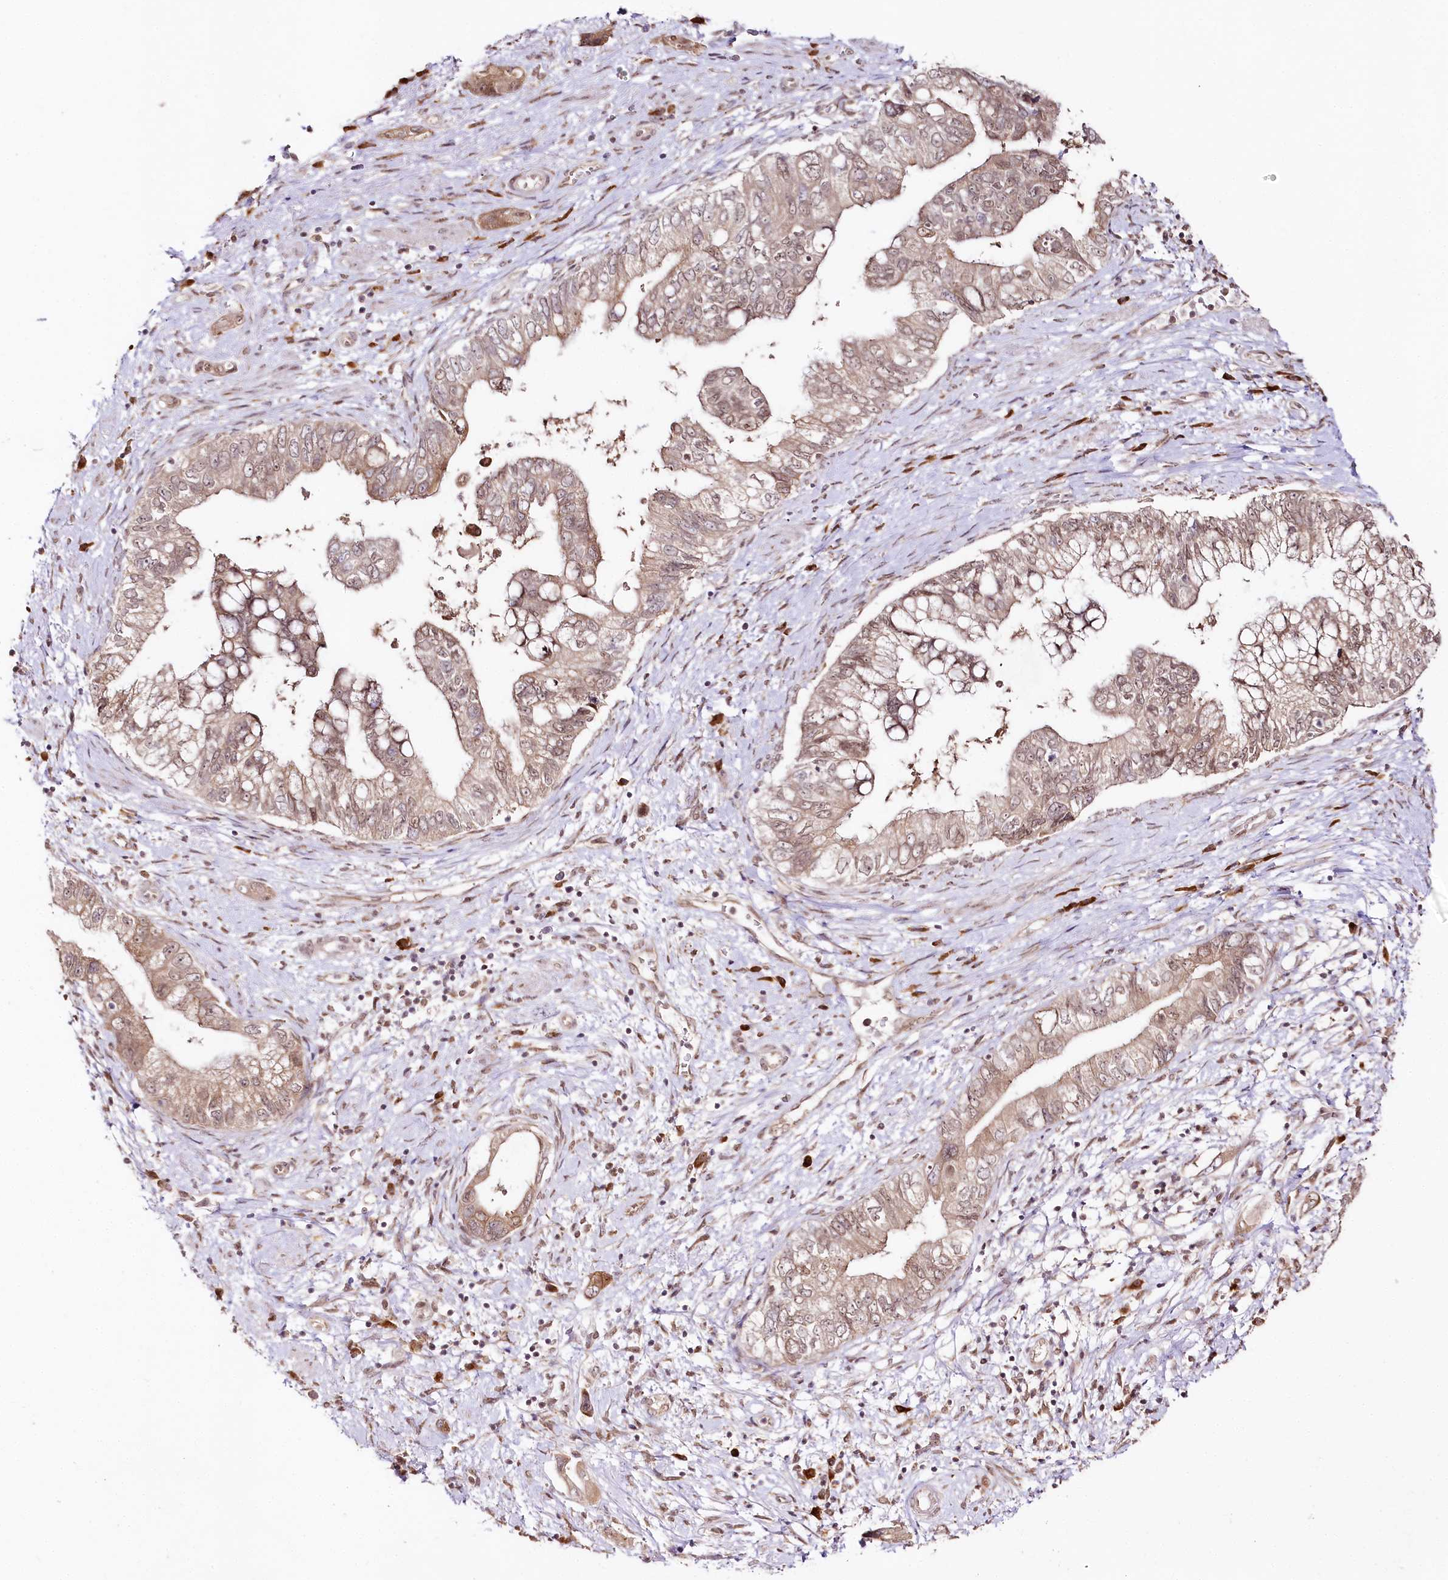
{"staining": {"intensity": "weak", "quantity": ">75%", "location": "cytoplasmic/membranous,nuclear"}, "tissue": "pancreatic cancer", "cell_type": "Tumor cells", "image_type": "cancer", "snomed": [{"axis": "morphology", "description": "Adenocarcinoma, NOS"}, {"axis": "topography", "description": "Pancreas"}], "caption": "Immunohistochemistry photomicrograph of human pancreatic adenocarcinoma stained for a protein (brown), which shows low levels of weak cytoplasmic/membranous and nuclear positivity in about >75% of tumor cells.", "gene": "ENSG00000144785", "patient": {"sex": "female", "age": 73}}